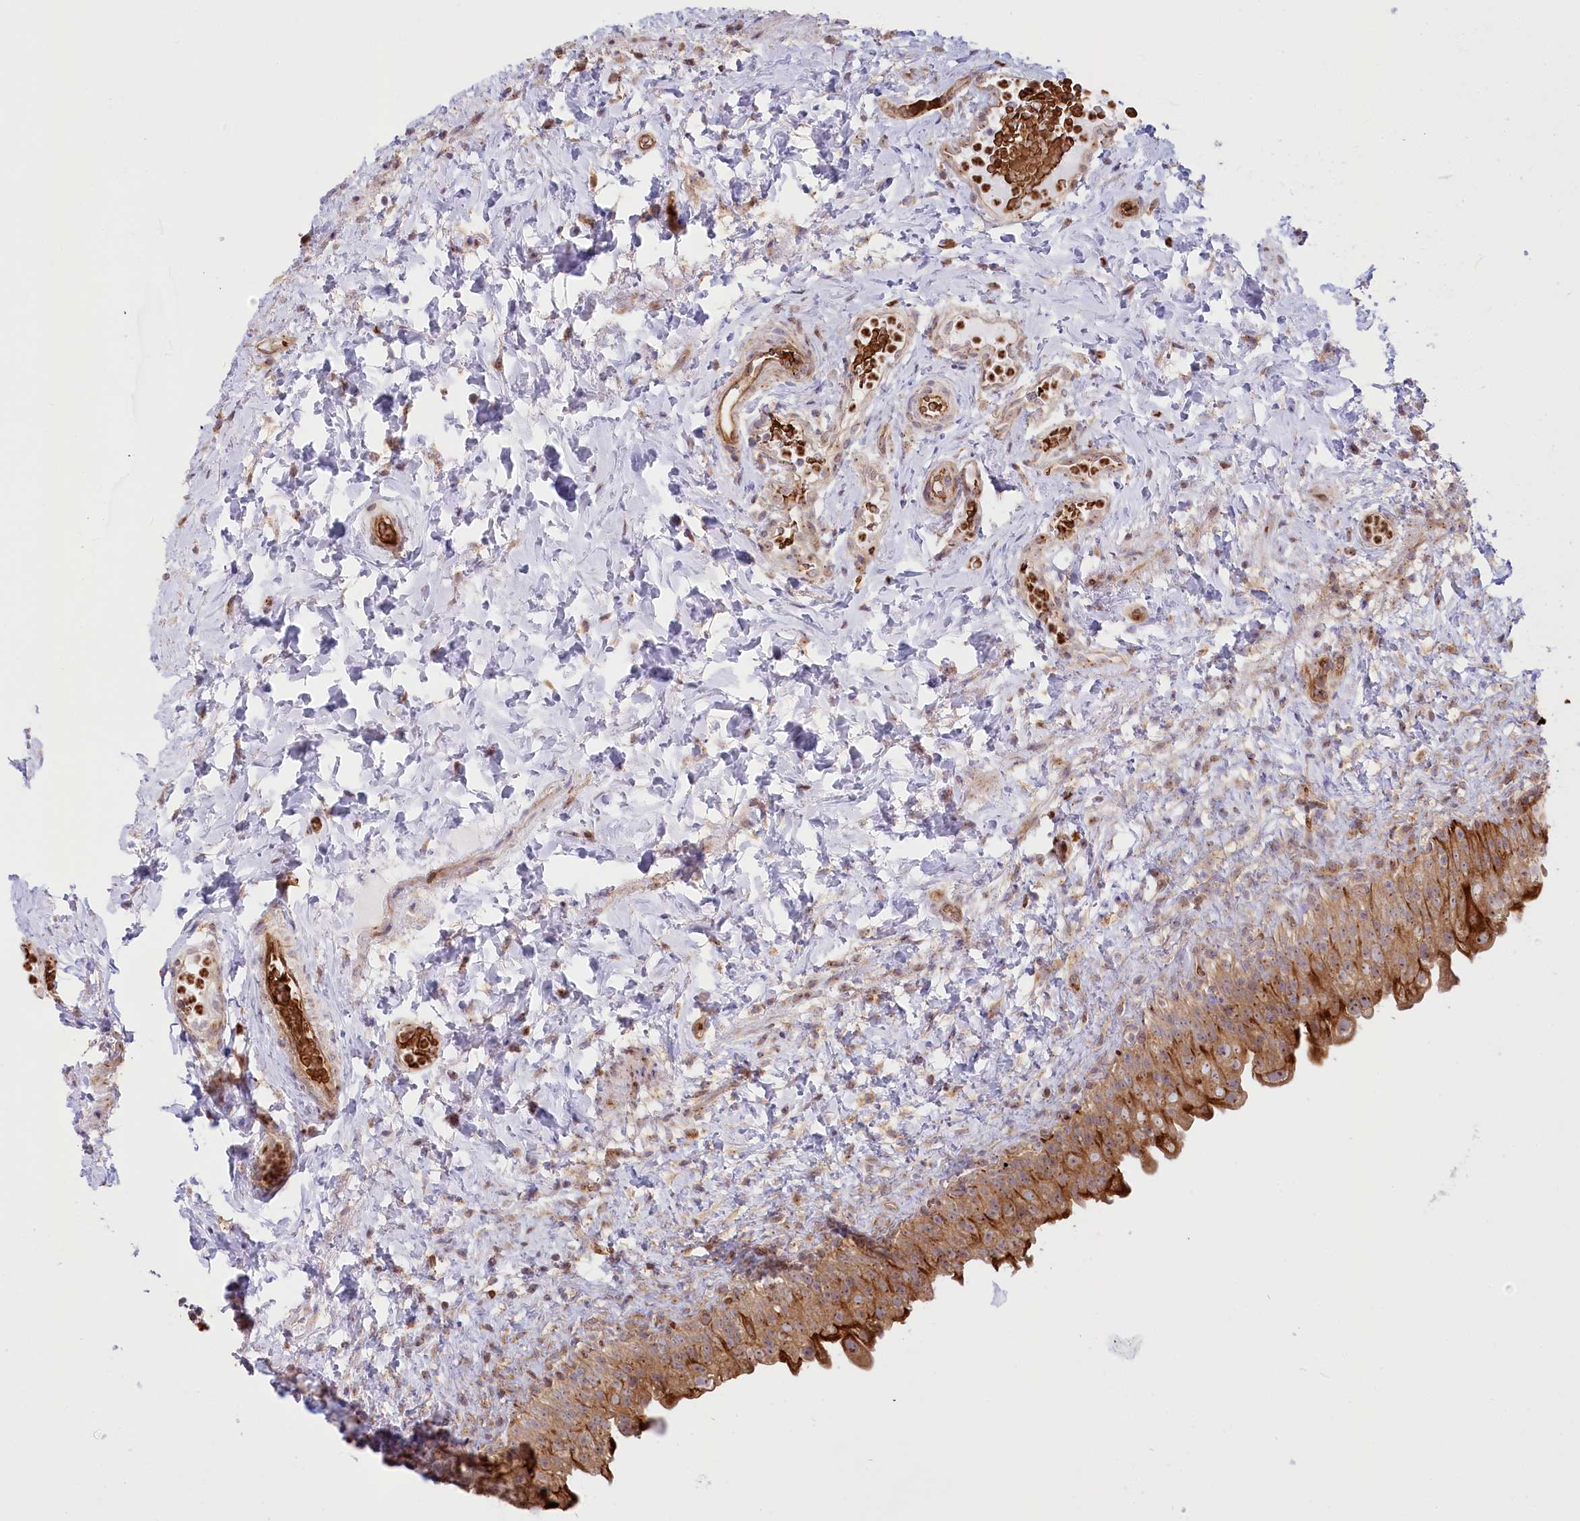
{"staining": {"intensity": "strong", "quantity": ">75%", "location": "cytoplasmic/membranous"}, "tissue": "urinary bladder", "cell_type": "Urothelial cells", "image_type": "normal", "snomed": [{"axis": "morphology", "description": "Normal tissue, NOS"}, {"axis": "topography", "description": "Urinary bladder"}], "caption": "Brown immunohistochemical staining in unremarkable human urinary bladder demonstrates strong cytoplasmic/membranous expression in approximately >75% of urothelial cells.", "gene": "COMMD3", "patient": {"sex": "female", "age": 27}}